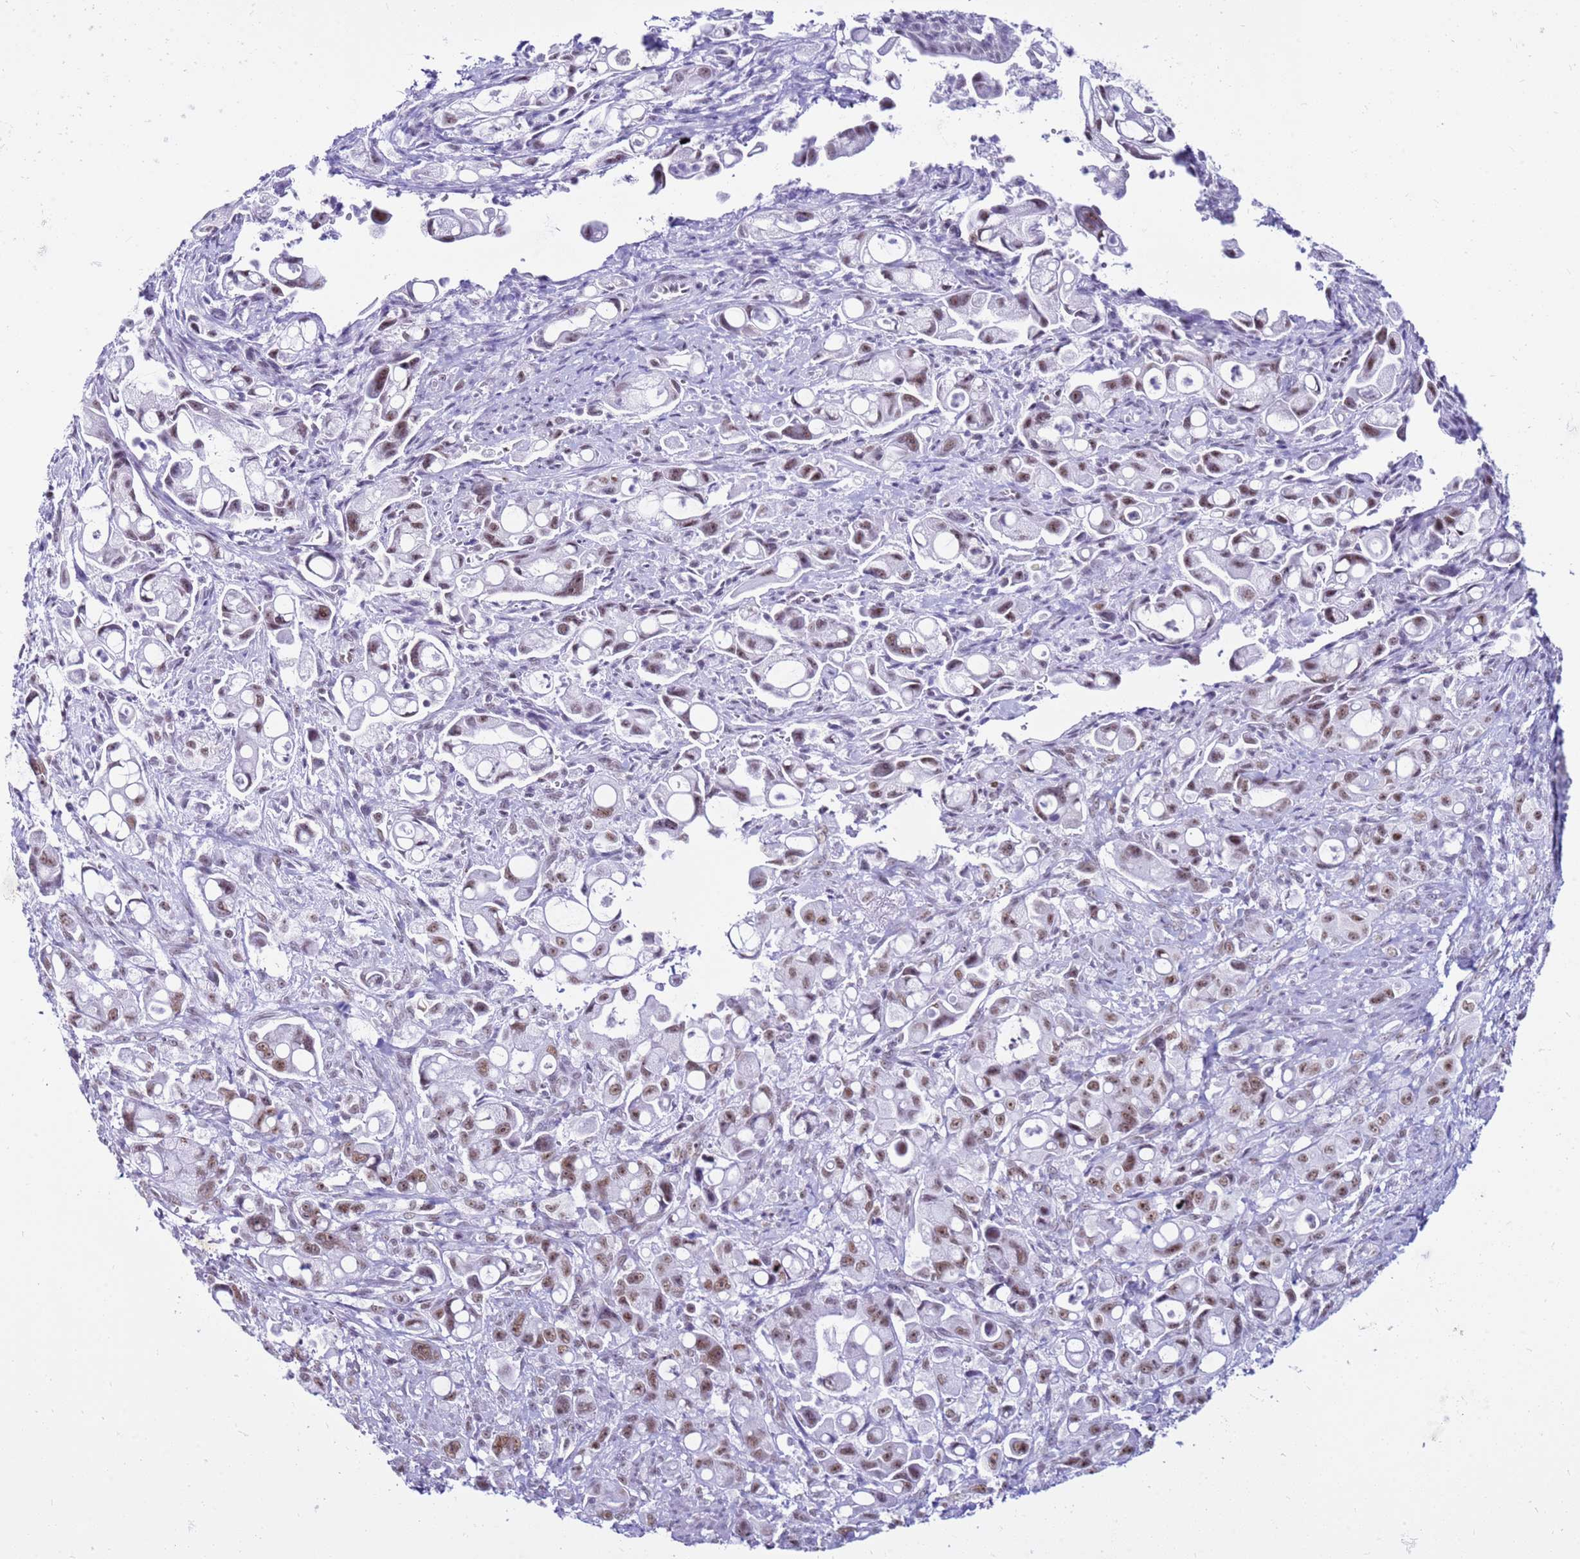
{"staining": {"intensity": "moderate", "quantity": ">75%", "location": "nuclear"}, "tissue": "pancreatic cancer", "cell_type": "Tumor cells", "image_type": "cancer", "snomed": [{"axis": "morphology", "description": "Adenocarcinoma, NOS"}, {"axis": "topography", "description": "Pancreas"}], "caption": "This micrograph demonstrates IHC staining of human pancreatic adenocarcinoma, with medium moderate nuclear expression in approximately >75% of tumor cells.", "gene": "DHX15", "patient": {"sex": "male", "age": 68}}